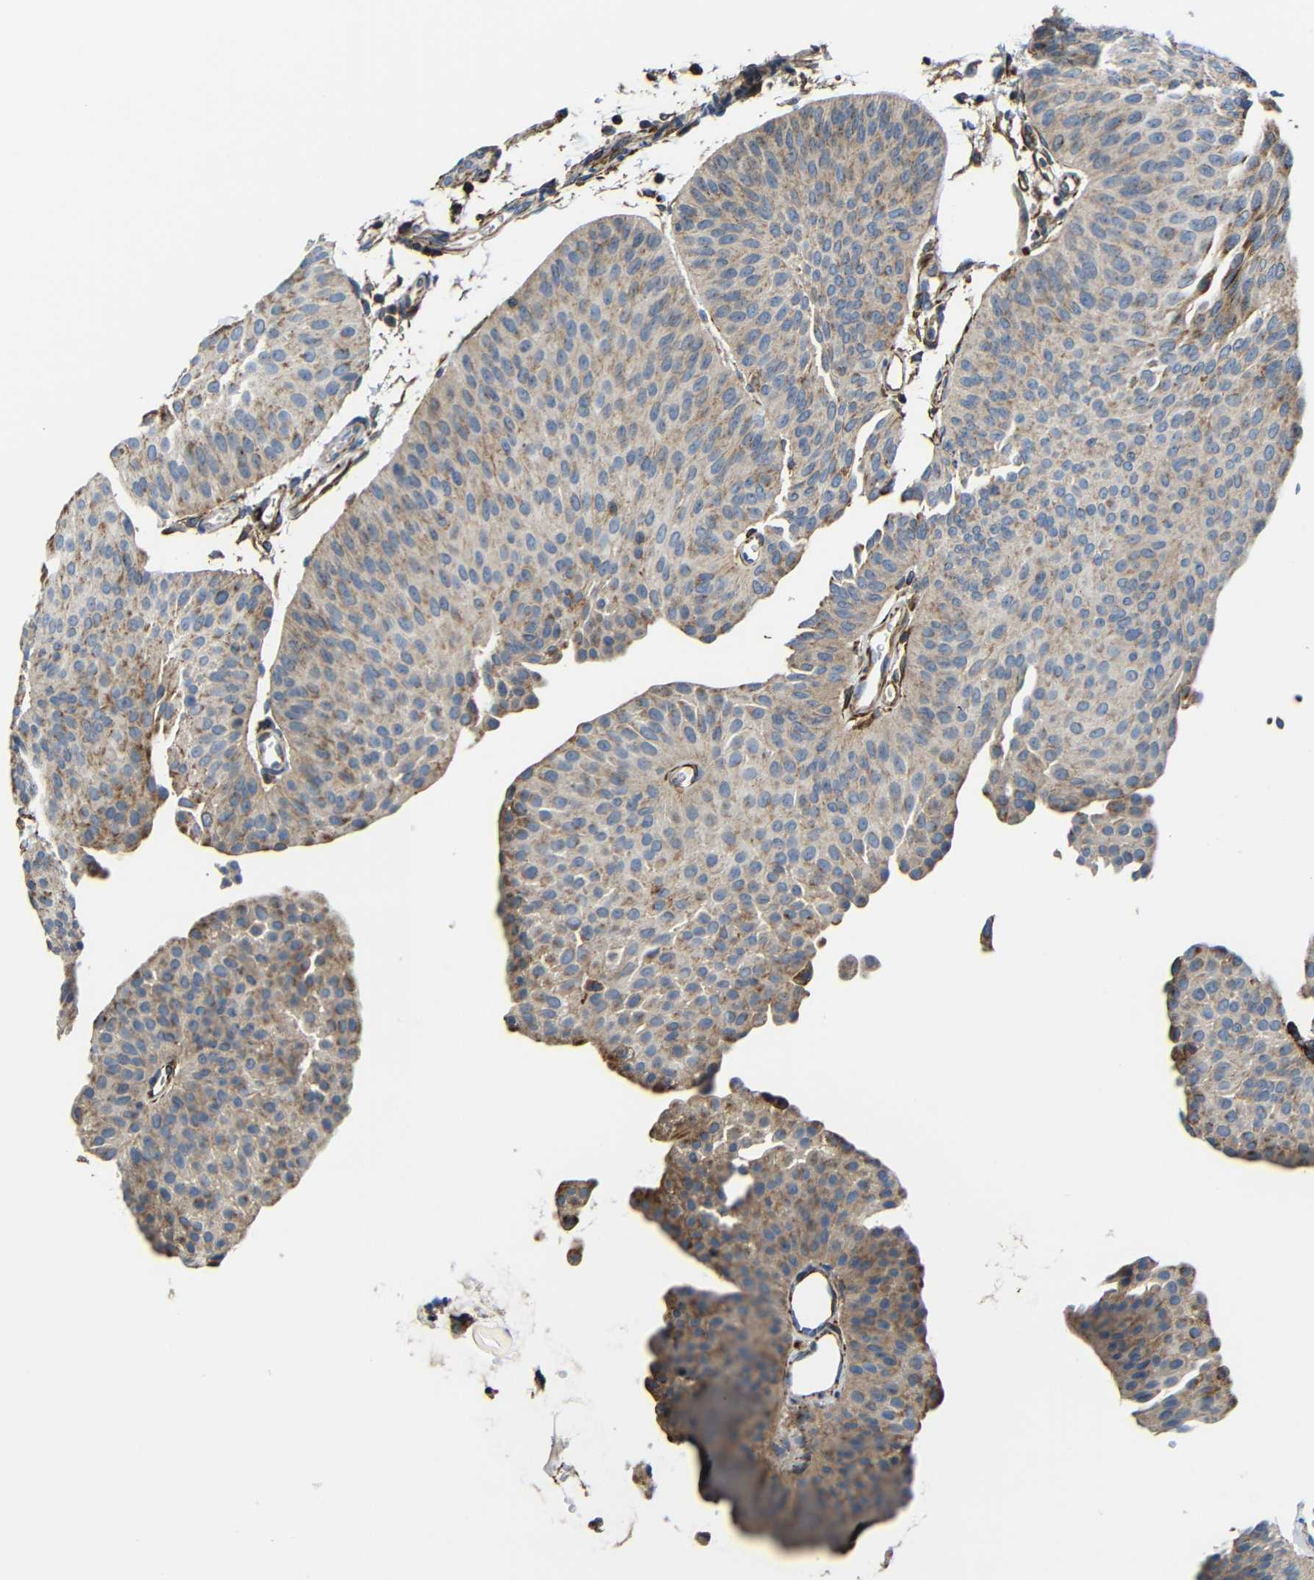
{"staining": {"intensity": "moderate", "quantity": ">75%", "location": "cytoplasmic/membranous"}, "tissue": "urothelial cancer", "cell_type": "Tumor cells", "image_type": "cancer", "snomed": [{"axis": "morphology", "description": "Urothelial carcinoma, Low grade"}, {"axis": "topography", "description": "Urinary bladder"}], "caption": "Immunohistochemical staining of human urothelial cancer displays medium levels of moderate cytoplasmic/membranous expression in about >75% of tumor cells.", "gene": "IGSF10", "patient": {"sex": "female", "age": 60}}